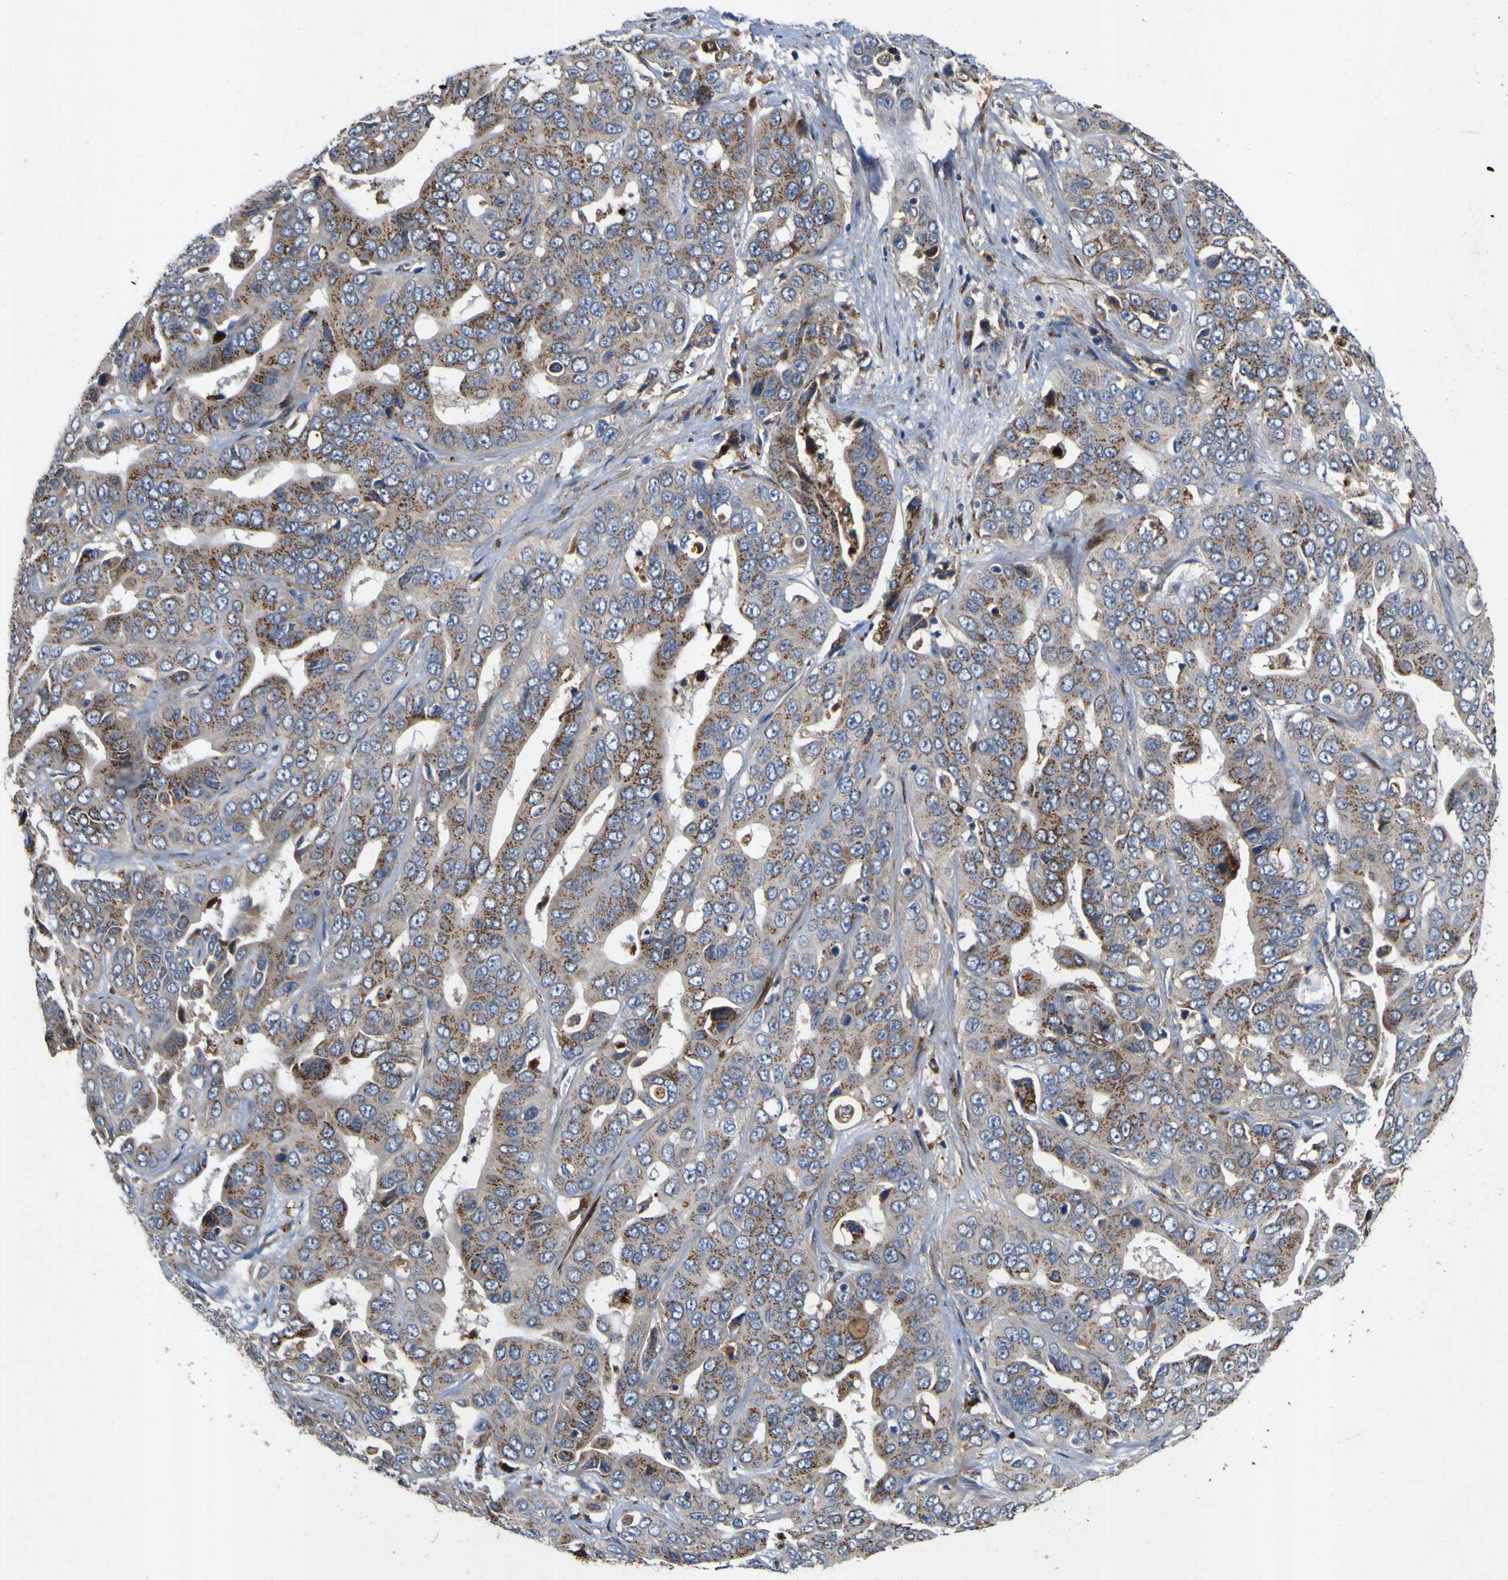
{"staining": {"intensity": "moderate", "quantity": ">75%", "location": "cytoplasmic/membranous"}, "tissue": "liver cancer", "cell_type": "Tumor cells", "image_type": "cancer", "snomed": [{"axis": "morphology", "description": "Cholangiocarcinoma"}, {"axis": "topography", "description": "Liver"}], "caption": "Liver cancer (cholangiocarcinoma) stained with DAB IHC demonstrates medium levels of moderate cytoplasmic/membranous positivity in approximately >75% of tumor cells.", "gene": "COA1", "patient": {"sex": "female", "age": 52}}